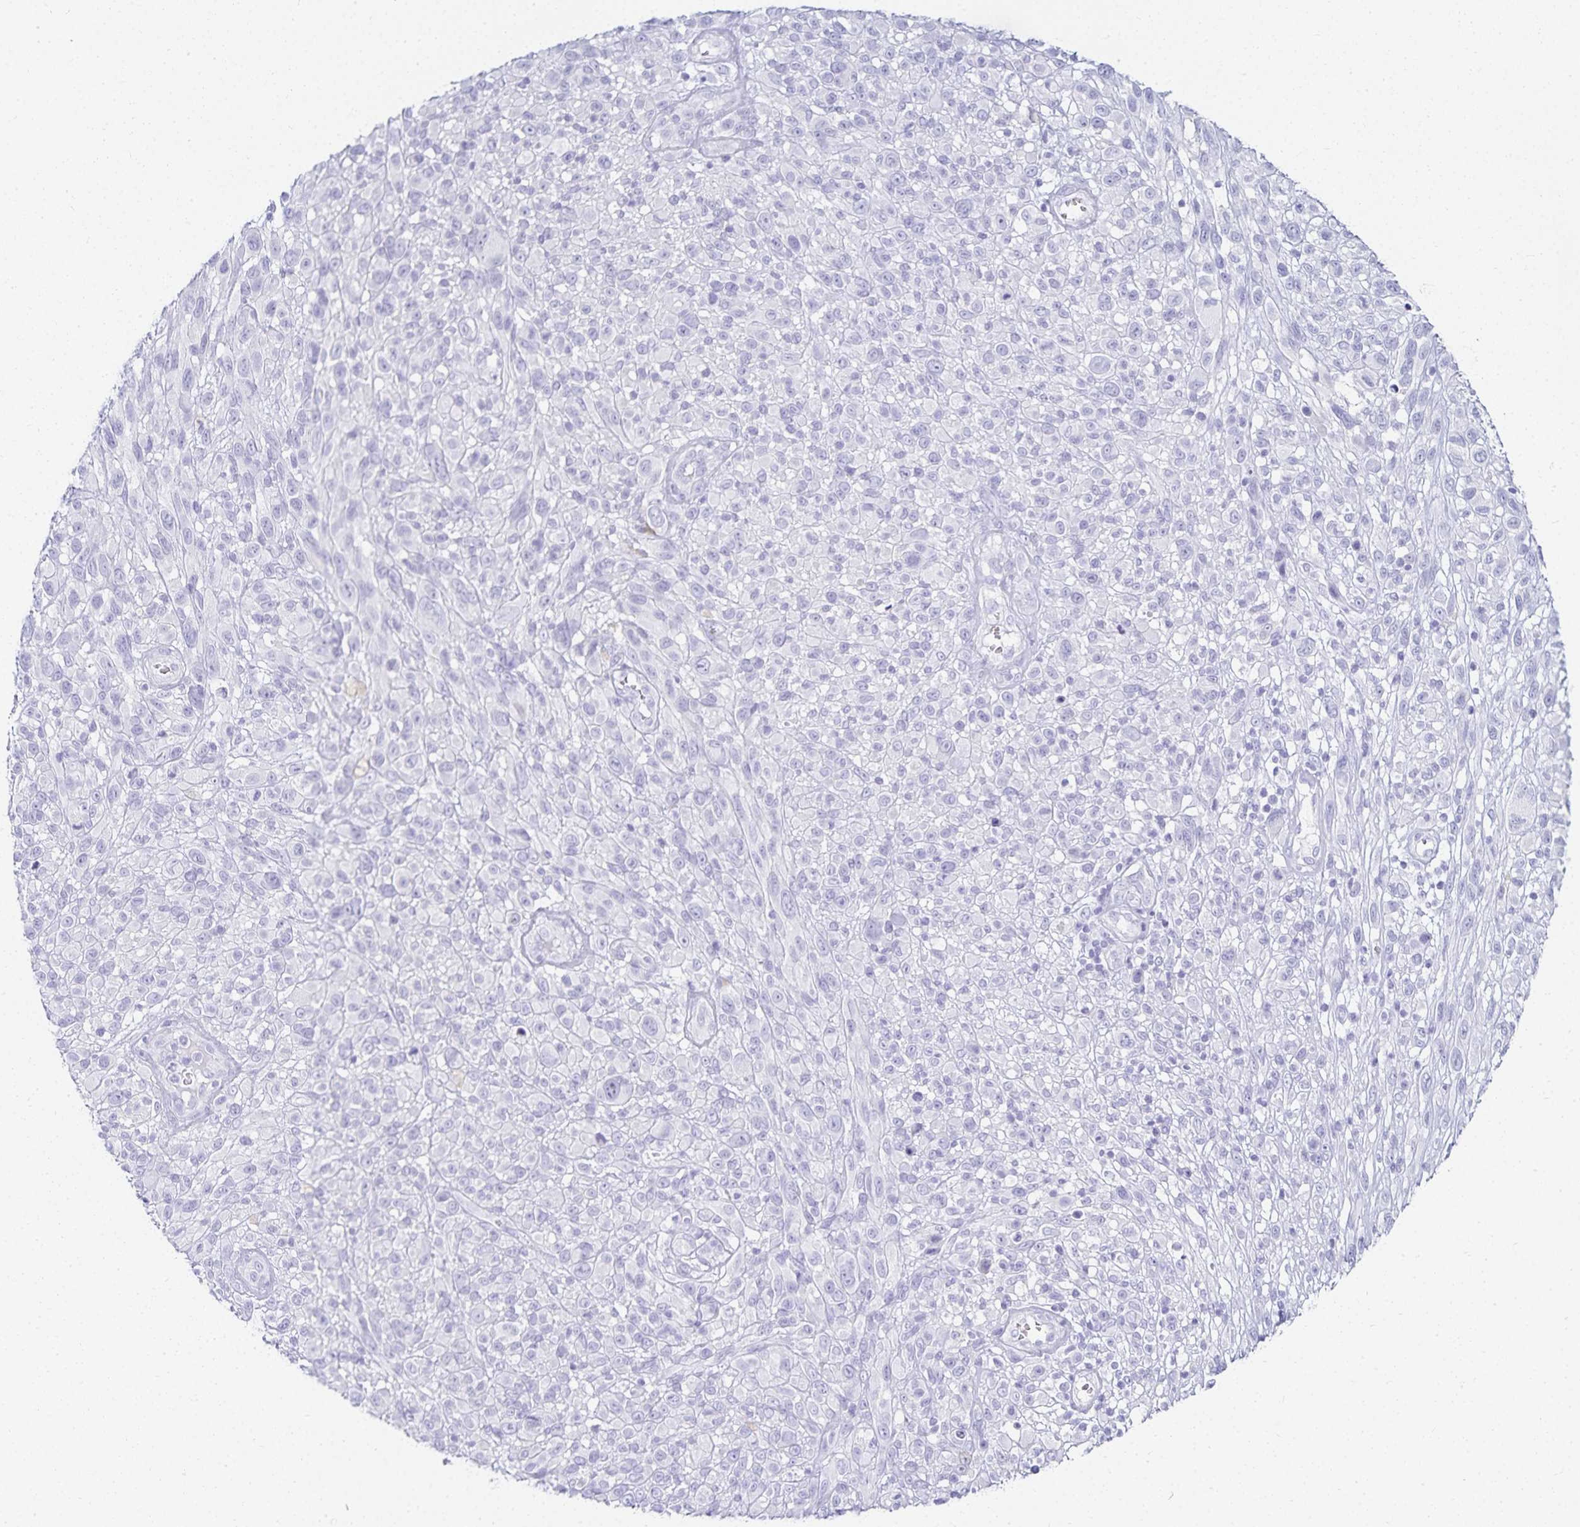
{"staining": {"intensity": "negative", "quantity": "none", "location": "none"}, "tissue": "melanoma", "cell_type": "Tumor cells", "image_type": "cancer", "snomed": [{"axis": "morphology", "description": "Malignant melanoma, NOS"}, {"axis": "topography", "description": "Skin"}], "caption": "Histopathology image shows no significant protein positivity in tumor cells of melanoma. (Brightfield microscopy of DAB immunohistochemistry at high magnification).", "gene": "GP2", "patient": {"sex": "male", "age": 68}}